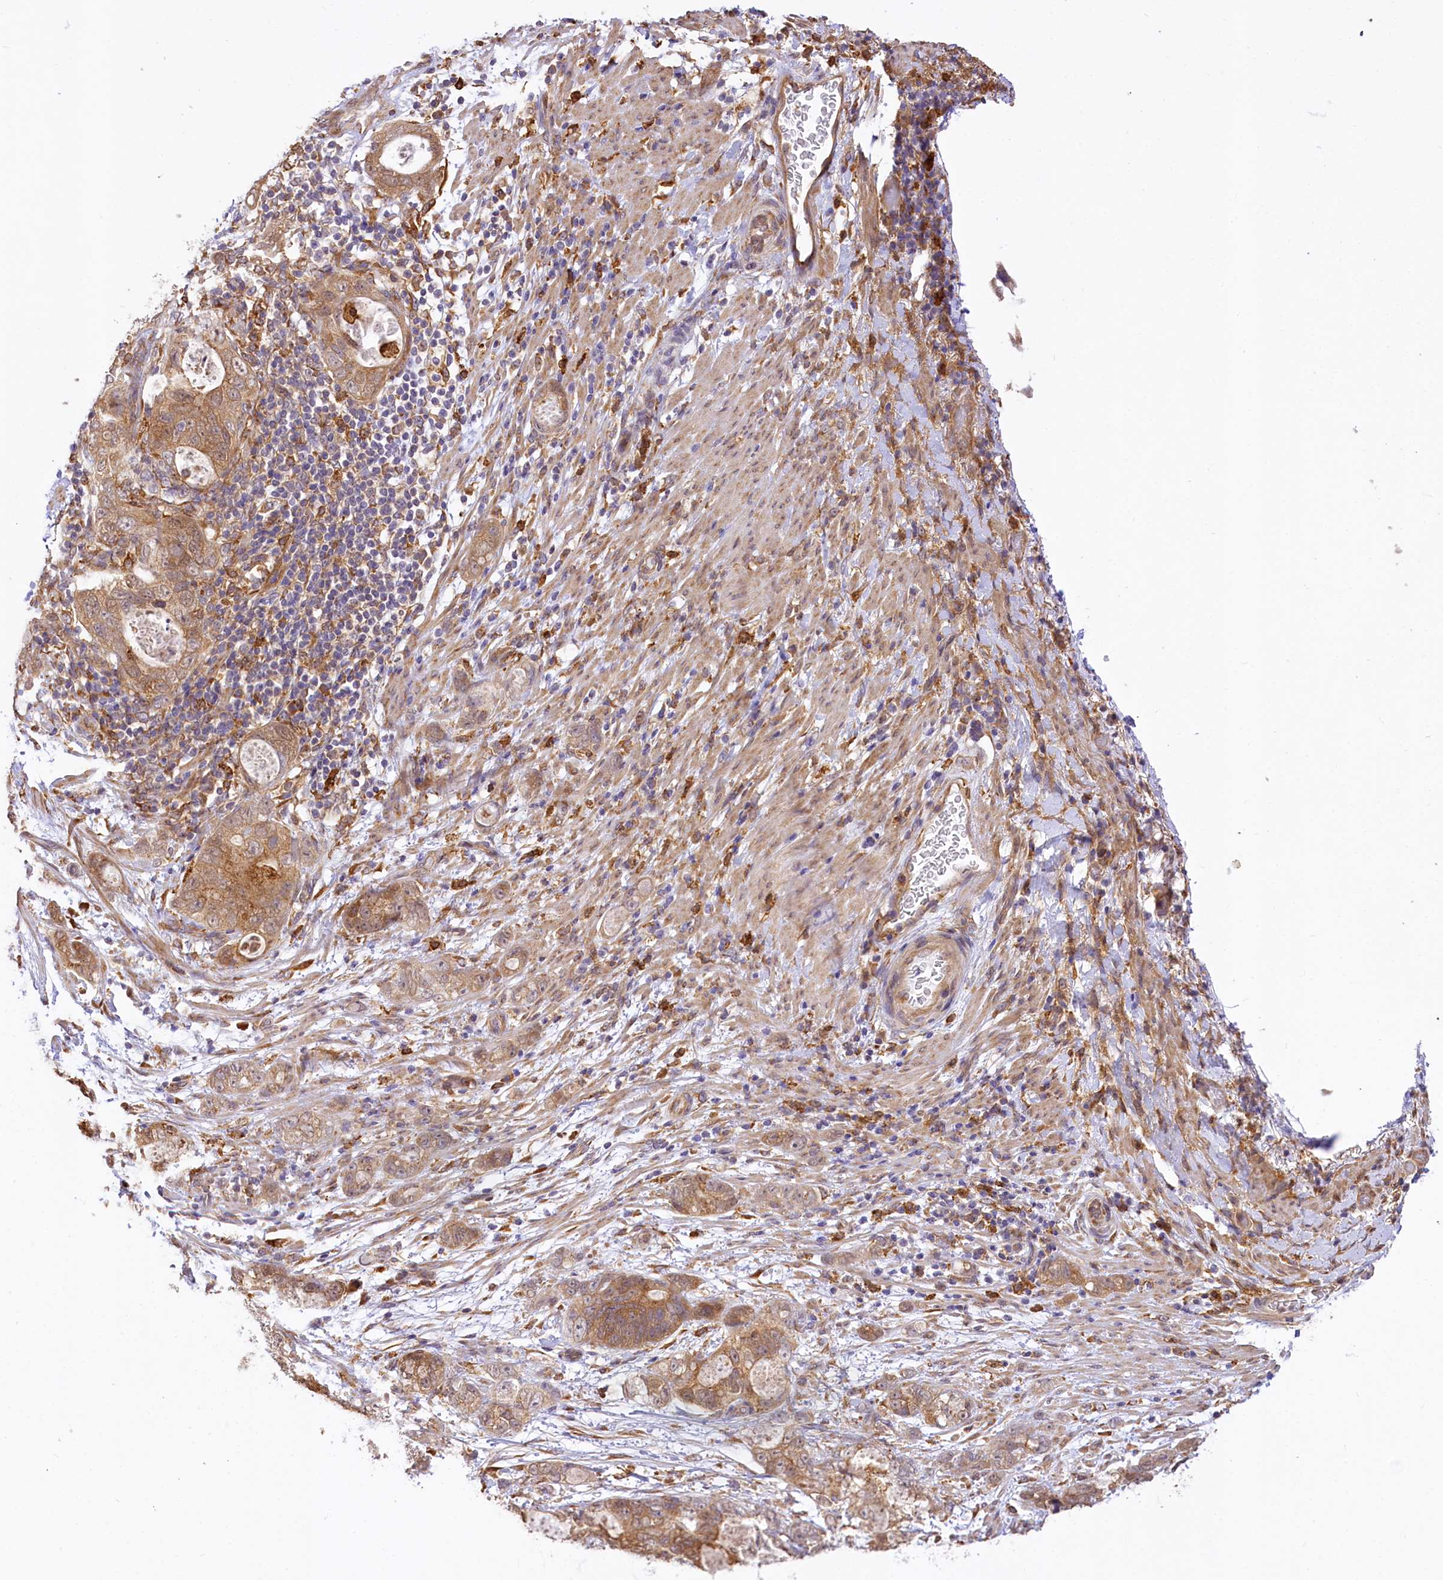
{"staining": {"intensity": "moderate", "quantity": ">75%", "location": "cytoplasmic/membranous"}, "tissue": "stomach cancer", "cell_type": "Tumor cells", "image_type": "cancer", "snomed": [{"axis": "morphology", "description": "Normal tissue, NOS"}, {"axis": "morphology", "description": "Adenocarcinoma, NOS"}, {"axis": "topography", "description": "Stomach"}], "caption": "Adenocarcinoma (stomach) tissue exhibits moderate cytoplasmic/membranous staining in approximately >75% of tumor cells (Brightfield microscopy of DAB IHC at high magnification).", "gene": "PPIP5K2", "patient": {"sex": "female", "age": 89}}